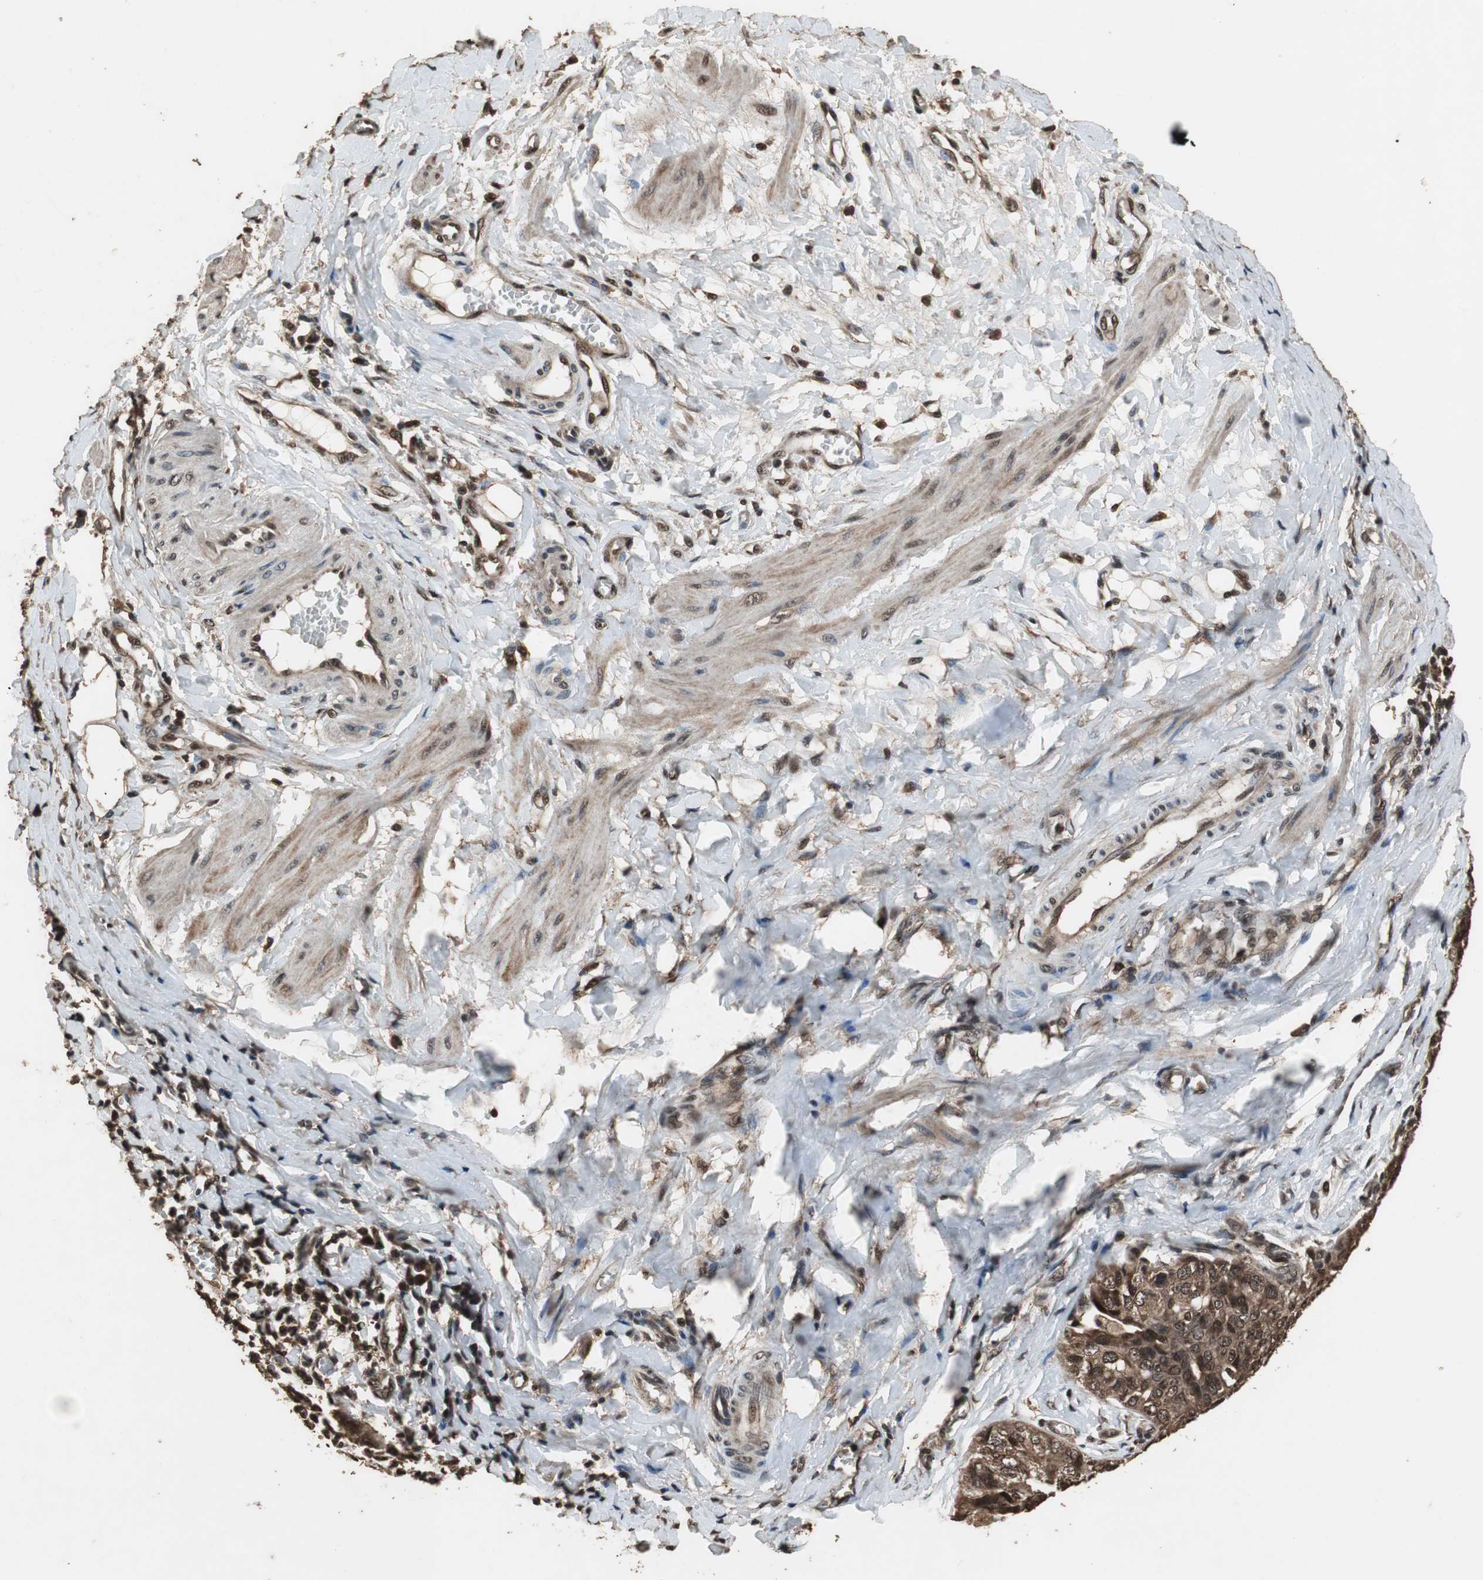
{"staining": {"intensity": "strong", "quantity": ">75%", "location": "cytoplasmic/membranous,nuclear"}, "tissue": "ovarian cancer", "cell_type": "Tumor cells", "image_type": "cancer", "snomed": [{"axis": "morphology", "description": "Carcinoma, endometroid"}, {"axis": "topography", "description": "Ovary"}], "caption": "Tumor cells demonstrate strong cytoplasmic/membranous and nuclear expression in about >75% of cells in ovarian cancer. The staining was performed using DAB to visualize the protein expression in brown, while the nuclei were stained in blue with hematoxylin (Magnification: 20x).", "gene": "ZNF18", "patient": {"sex": "female", "age": 60}}